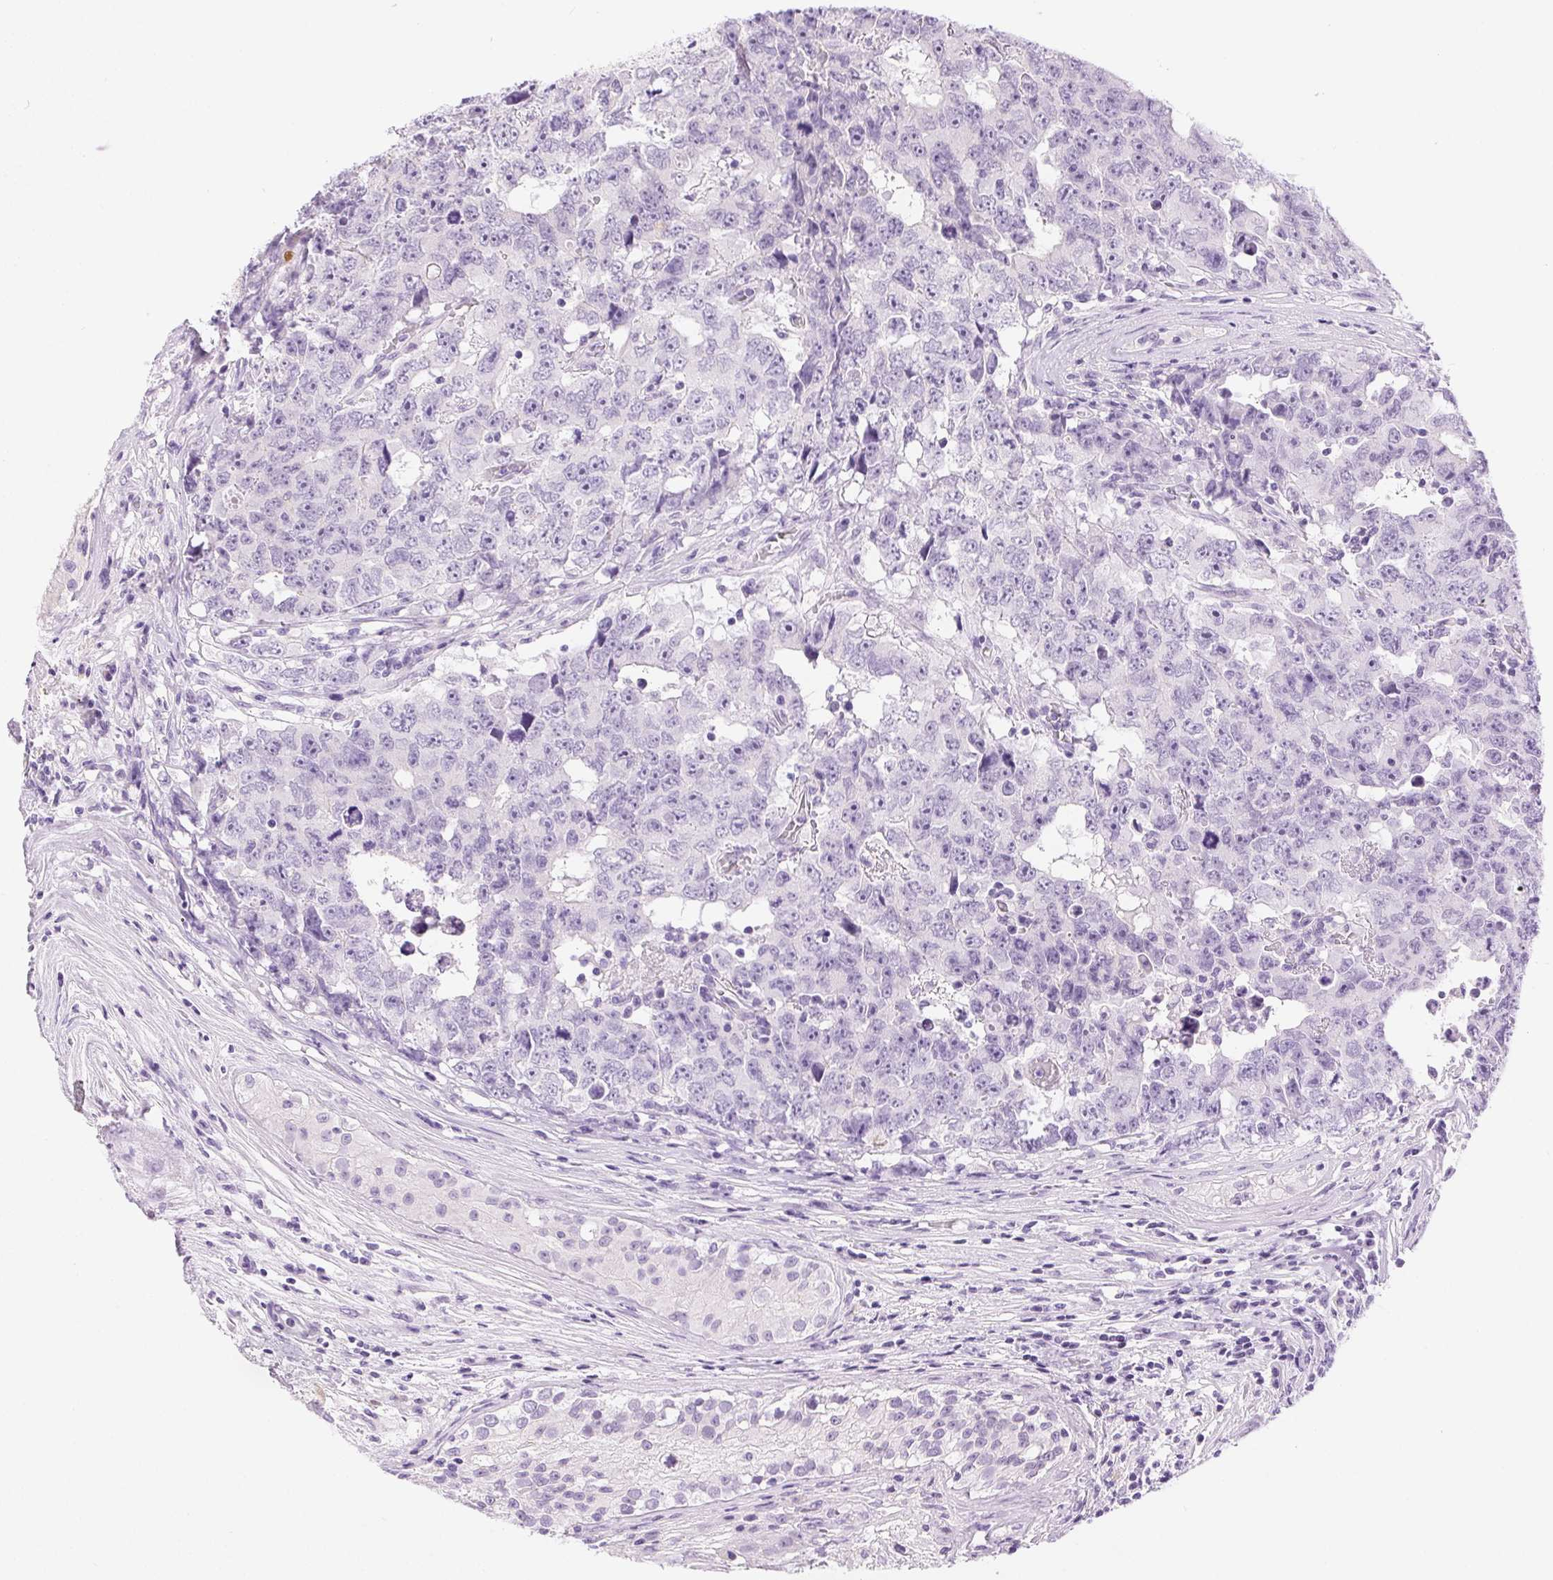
{"staining": {"intensity": "negative", "quantity": "none", "location": "none"}, "tissue": "testis cancer", "cell_type": "Tumor cells", "image_type": "cancer", "snomed": [{"axis": "morphology", "description": "Carcinoma, Embryonal, NOS"}, {"axis": "topography", "description": "Testis"}], "caption": "Tumor cells are negative for brown protein staining in testis embryonal carcinoma.", "gene": "C20orf85", "patient": {"sex": "male", "age": 24}}